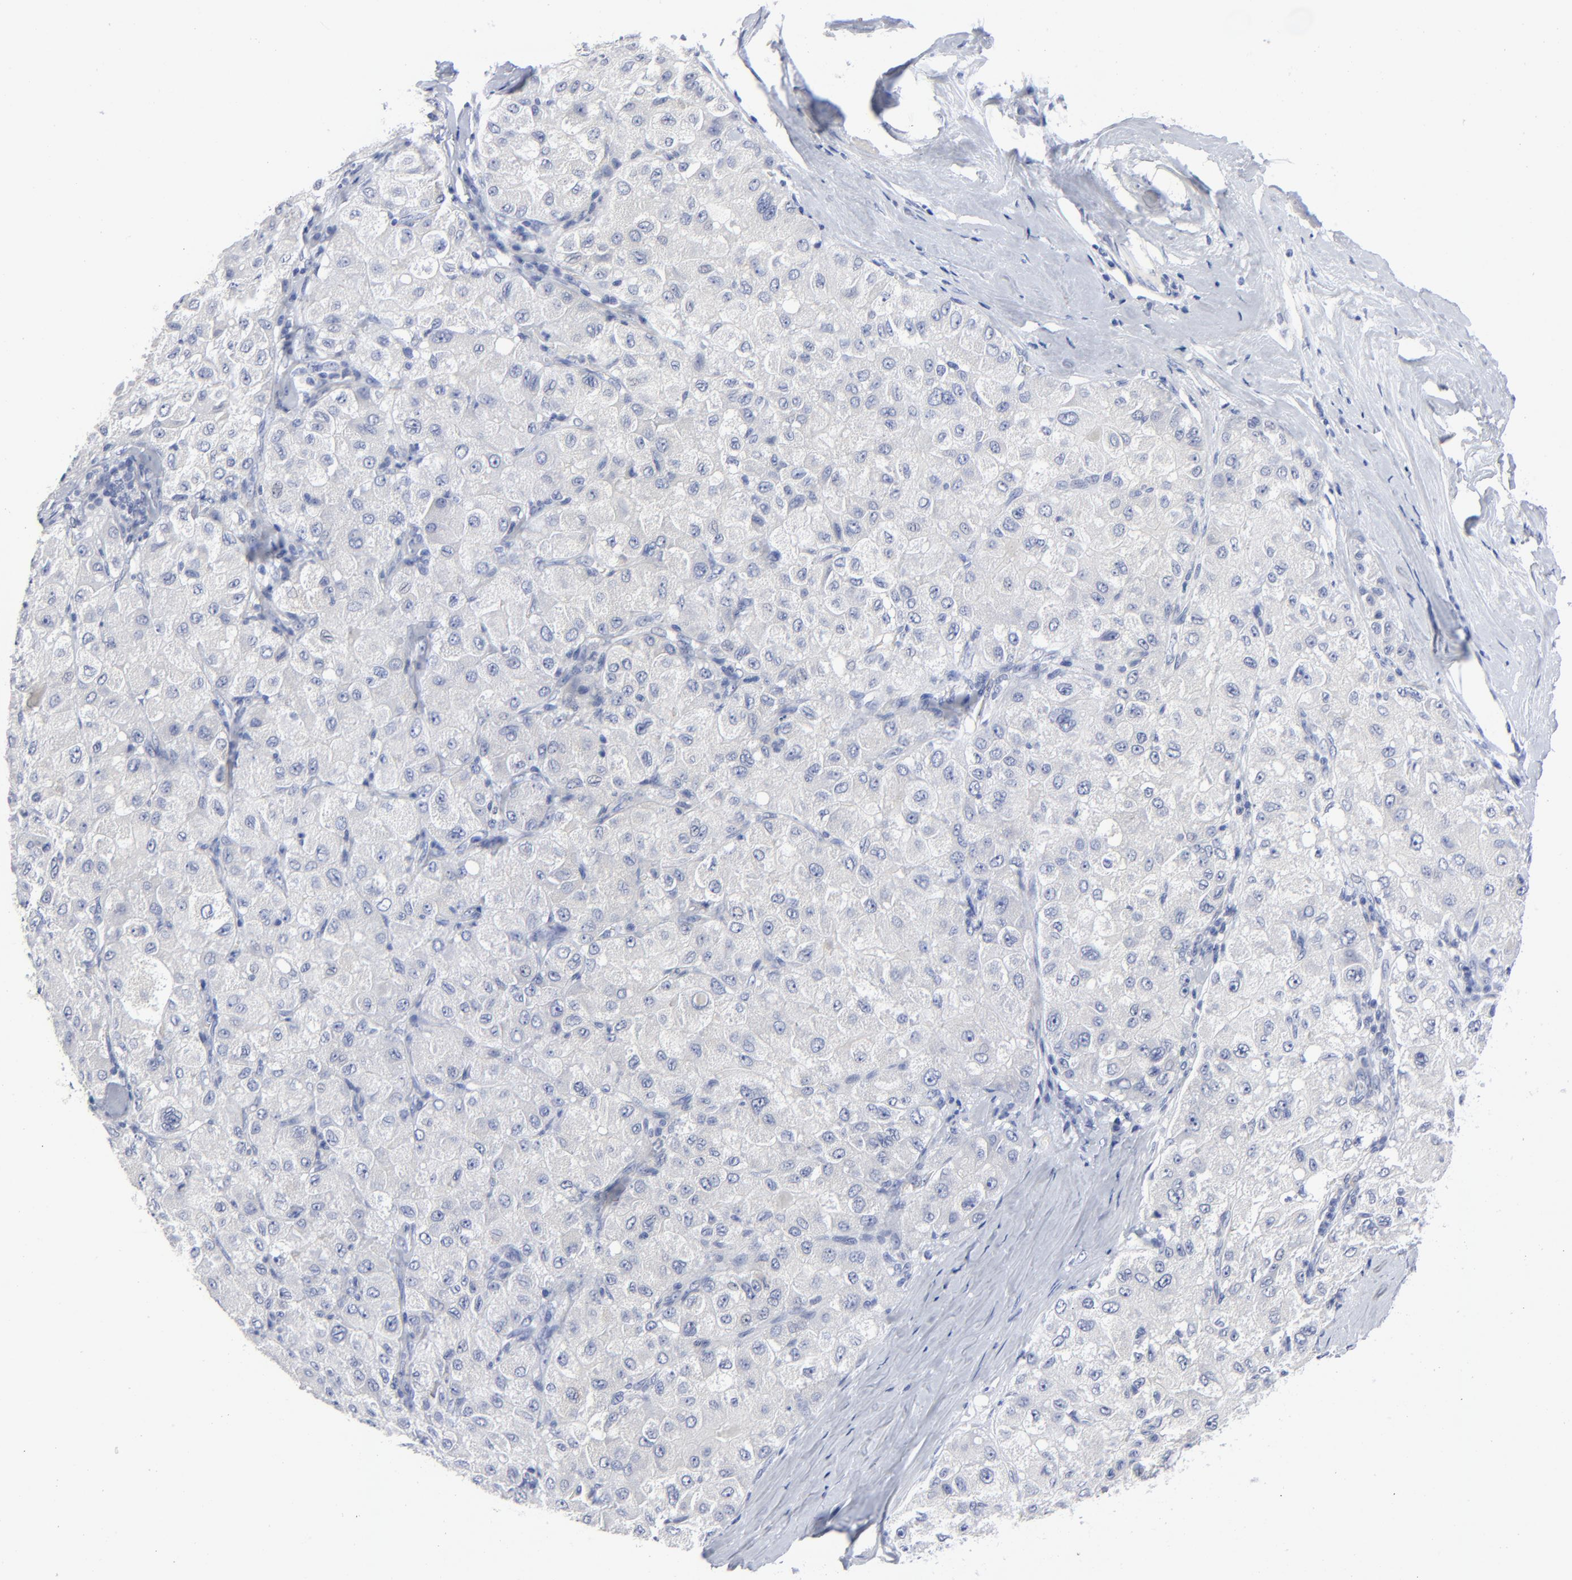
{"staining": {"intensity": "negative", "quantity": "none", "location": "none"}, "tissue": "liver cancer", "cell_type": "Tumor cells", "image_type": "cancer", "snomed": [{"axis": "morphology", "description": "Carcinoma, Hepatocellular, NOS"}, {"axis": "topography", "description": "Liver"}], "caption": "This histopathology image is of liver cancer (hepatocellular carcinoma) stained with IHC to label a protein in brown with the nuclei are counter-stained blue. There is no staining in tumor cells.", "gene": "CLEC4G", "patient": {"sex": "male", "age": 80}}